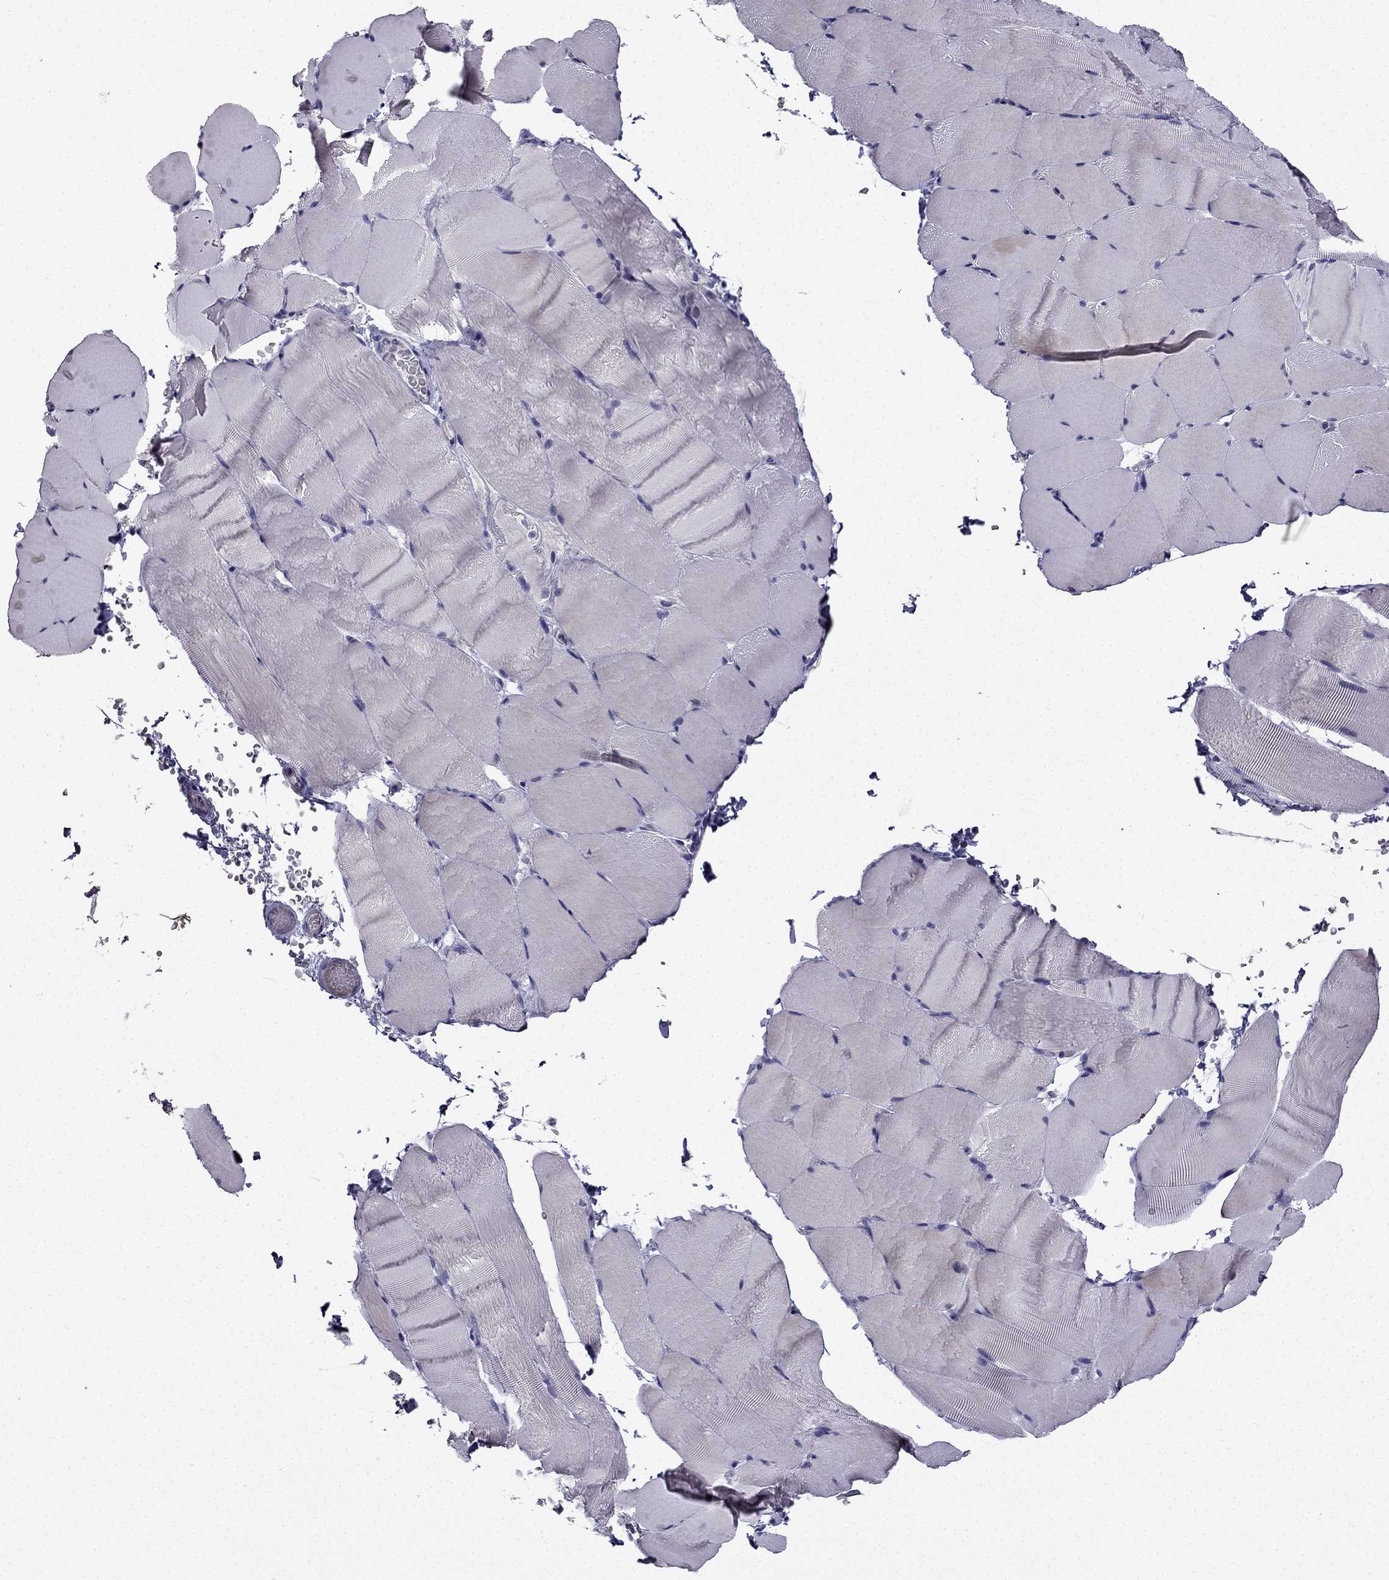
{"staining": {"intensity": "weak", "quantity": "<25%", "location": "cytoplasmic/membranous"}, "tissue": "skeletal muscle", "cell_type": "Myocytes", "image_type": "normal", "snomed": [{"axis": "morphology", "description": "Normal tissue, NOS"}, {"axis": "topography", "description": "Skeletal muscle"}], "caption": "The histopathology image reveals no staining of myocytes in normal skeletal muscle.", "gene": "UHRF1", "patient": {"sex": "female", "age": 37}}